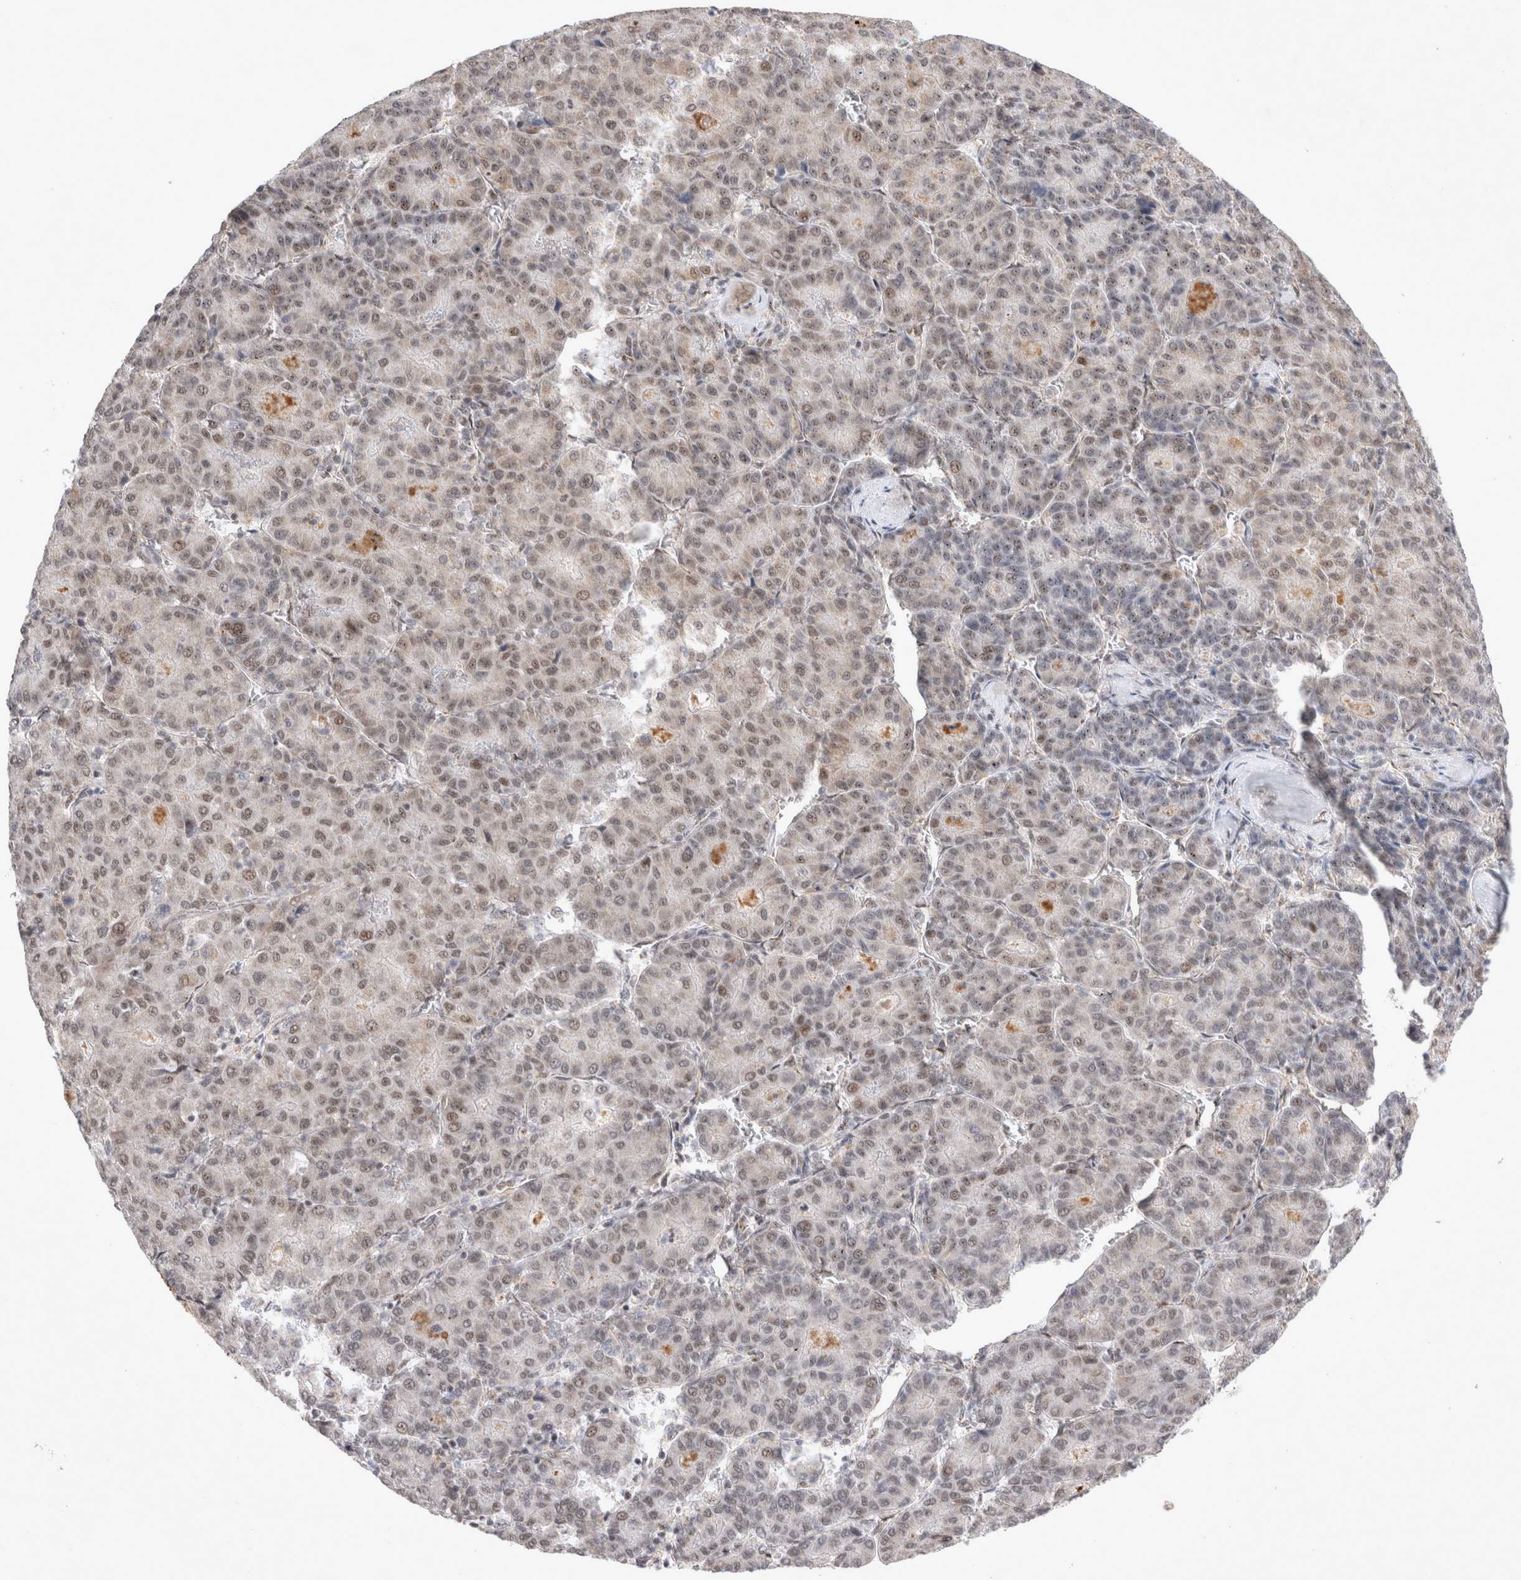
{"staining": {"intensity": "weak", "quantity": ">75%", "location": "nuclear"}, "tissue": "liver cancer", "cell_type": "Tumor cells", "image_type": "cancer", "snomed": [{"axis": "morphology", "description": "Carcinoma, Hepatocellular, NOS"}, {"axis": "topography", "description": "Liver"}], "caption": "Immunohistochemistry (IHC) histopathology image of neoplastic tissue: human liver cancer (hepatocellular carcinoma) stained using immunohistochemistry (IHC) demonstrates low levels of weak protein expression localized specifically in the nuclear of tumor cells, appearing as a nuclear brown color.", "gene": "MRPL37", "patient": {"sex": "male", "age": 65}}